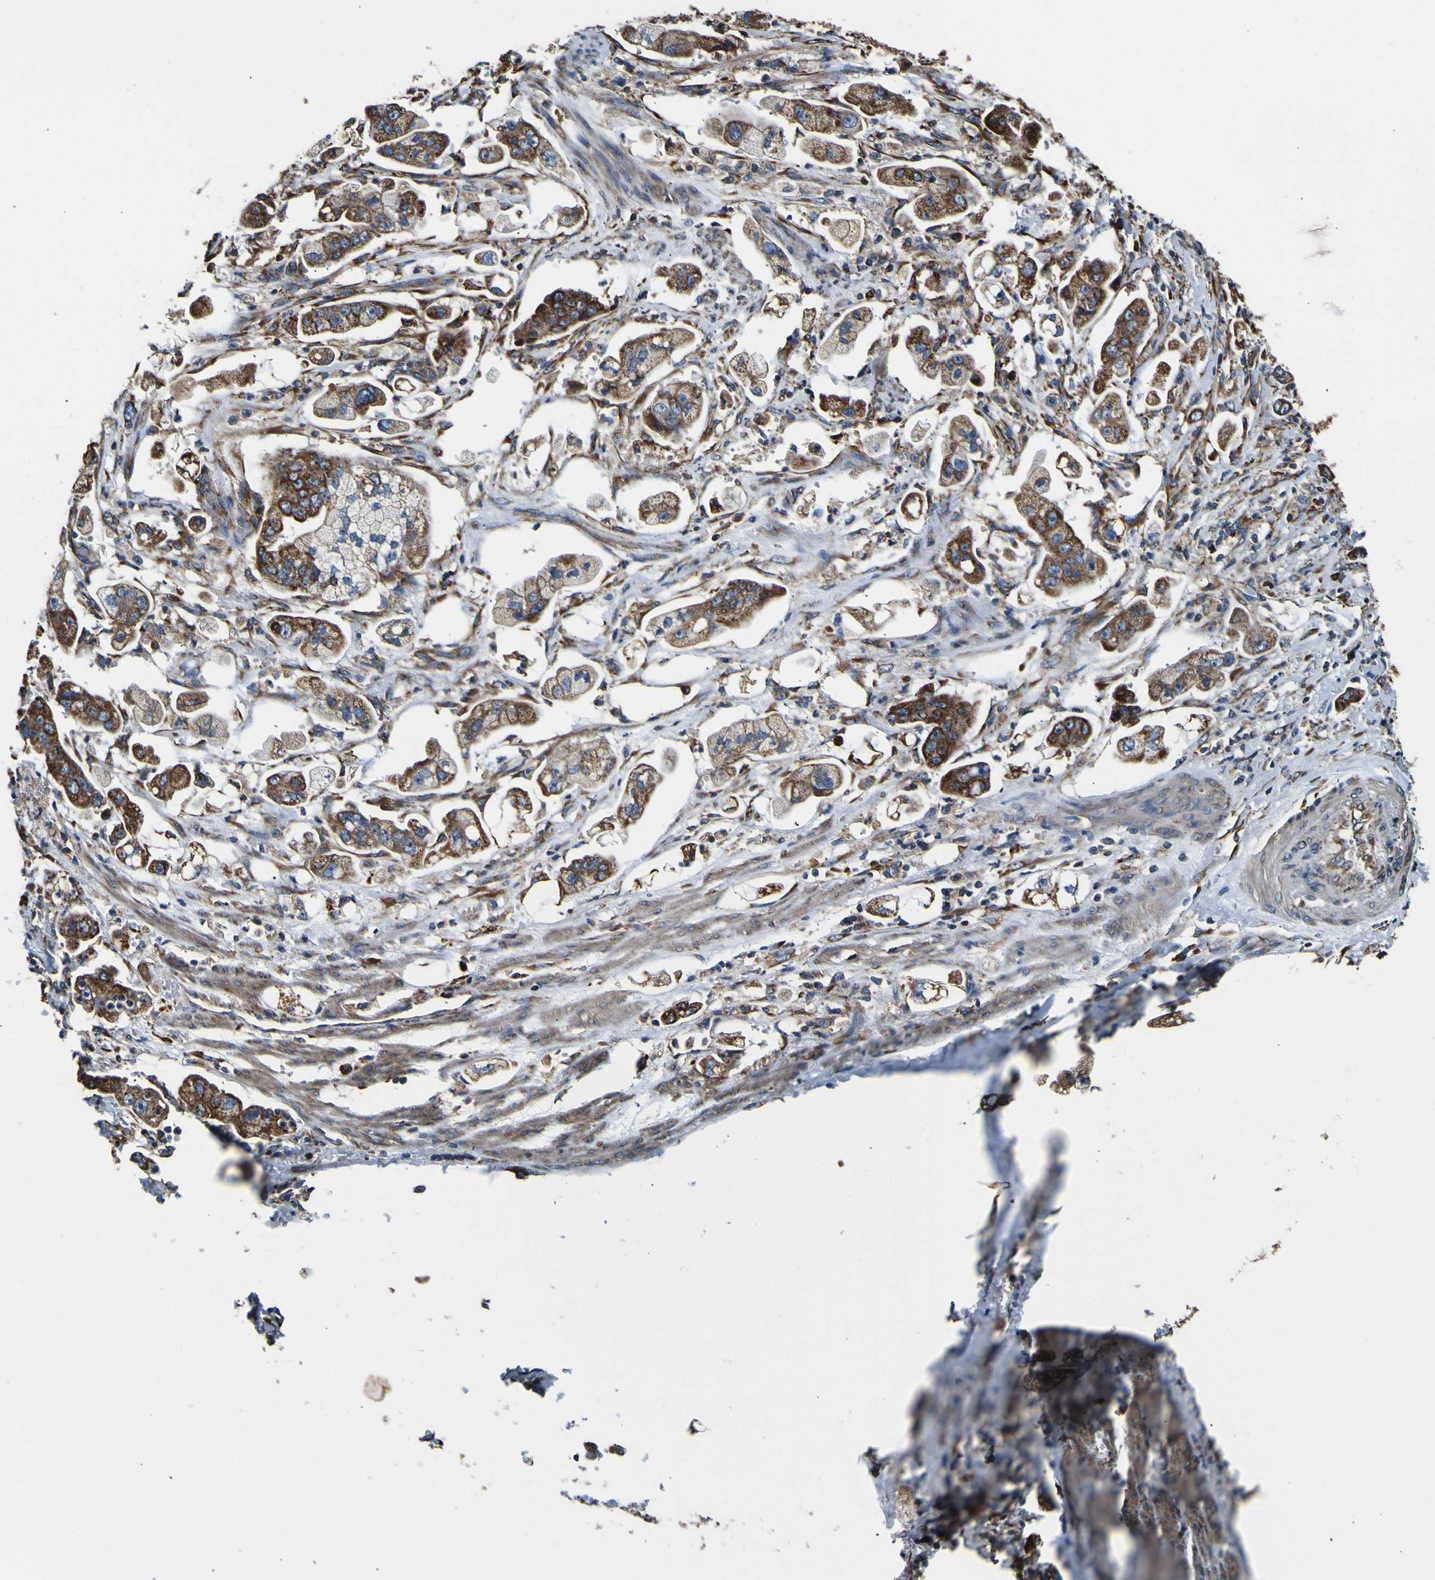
{"staining": {"intensity": "moderate", "quantity": ">75%", "location": "cytoplasmic/membranous"}, "tissue": "stomach cancer", "cell_type": "Tumor cells", "image_type": "cancer", "snomed": [{"axis": "morphology", "description": "Adenocarcinoma, NOS"}, {"axis": "topography", "description": "Stomach"}], "caption": "The histopathology image demonstrates a brown stain indicating the presence of a protein in the cytoplasmic/membranous of tumor cells in stomach cancer.", "gene": "INPP5A", "patient": {"sex": "male", "age": 62}}